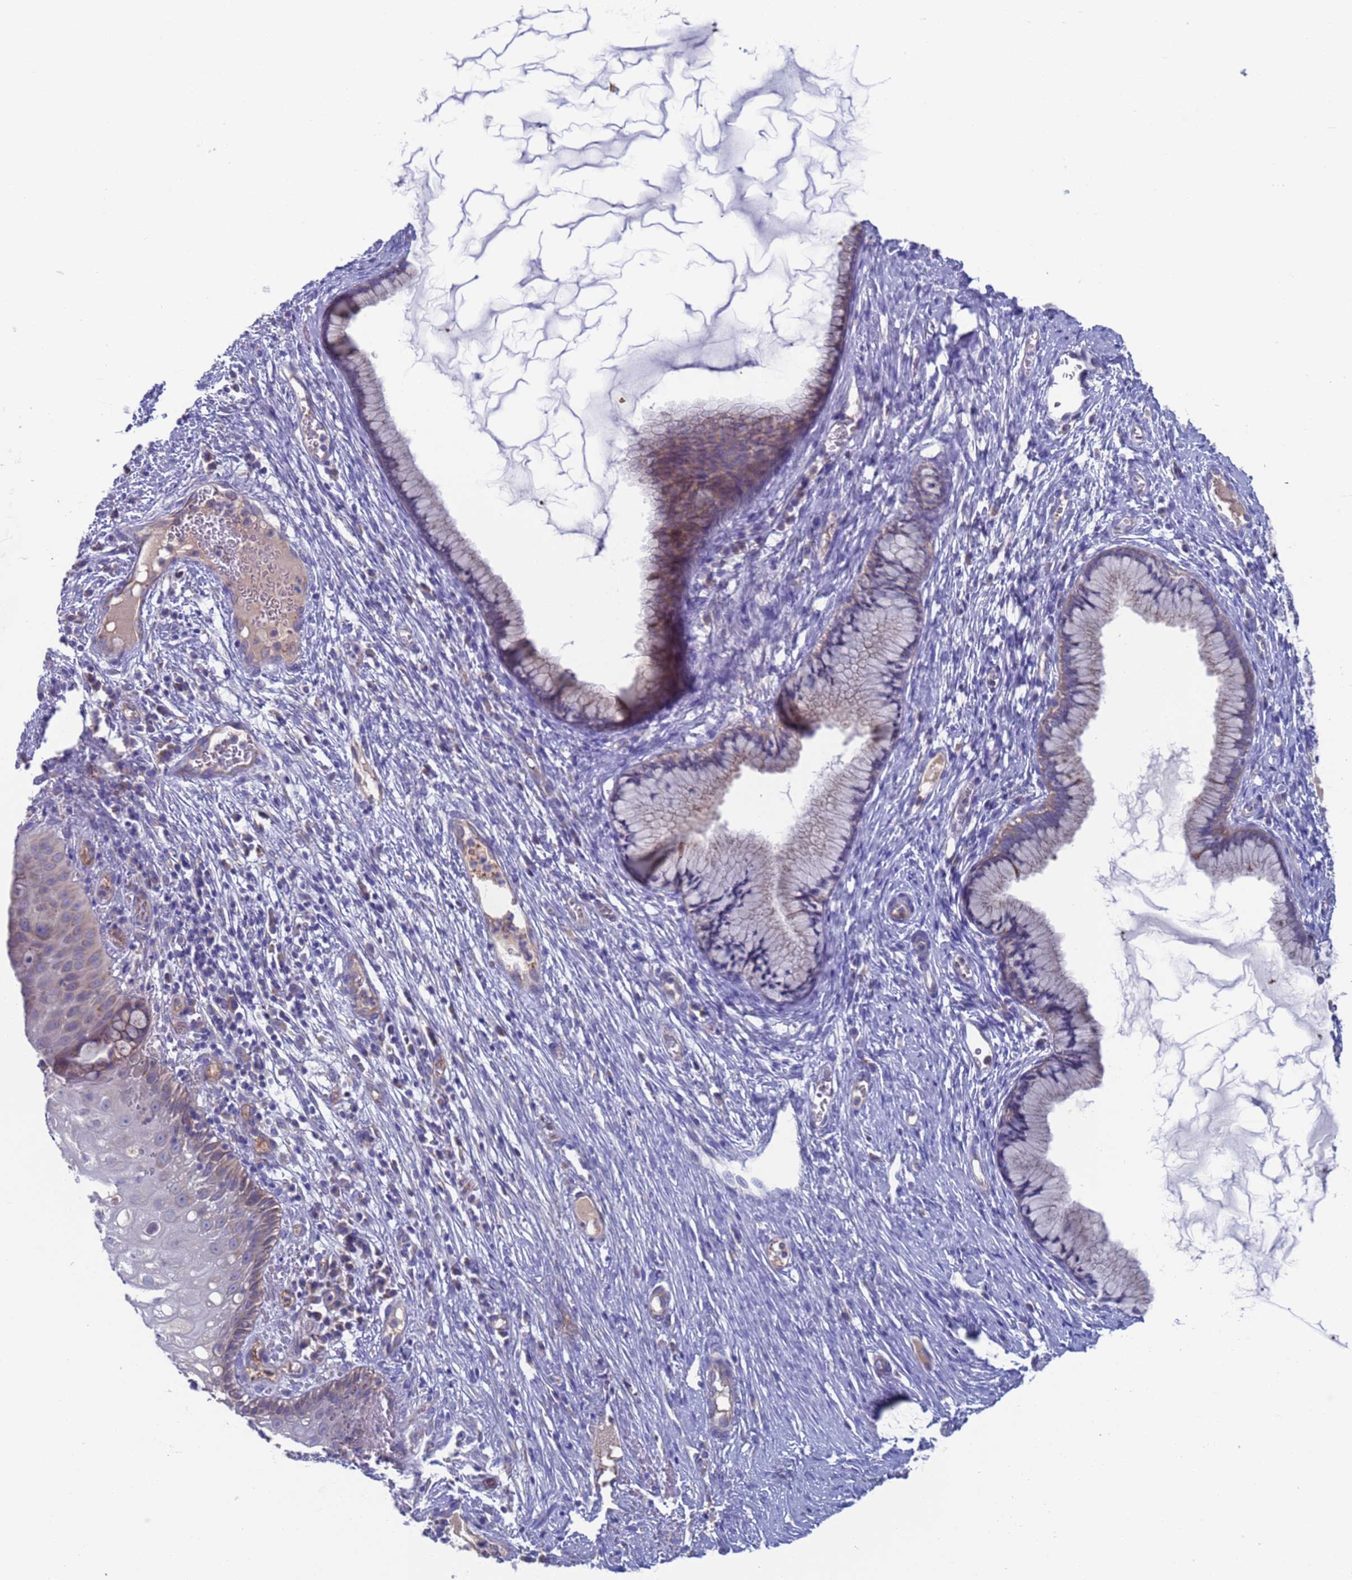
{"staining": {"intensity": "weak", "quantity": "<25%", "location": "cytoplasmic/membranous"}, "tissue": "cervix", "cell_type": "Glandular cells", "image_type": "normal", "snomed": [{"axis": "morphology", "description": "Normal tissue, NOS"}, {"axis": "topography", "description": "Cervix"}], "caption": "Protein analysis of benign cervix displays no significant expression in glandular cells.", "gene": "PET117", "patient": {"sex": "female", "age": 42}}